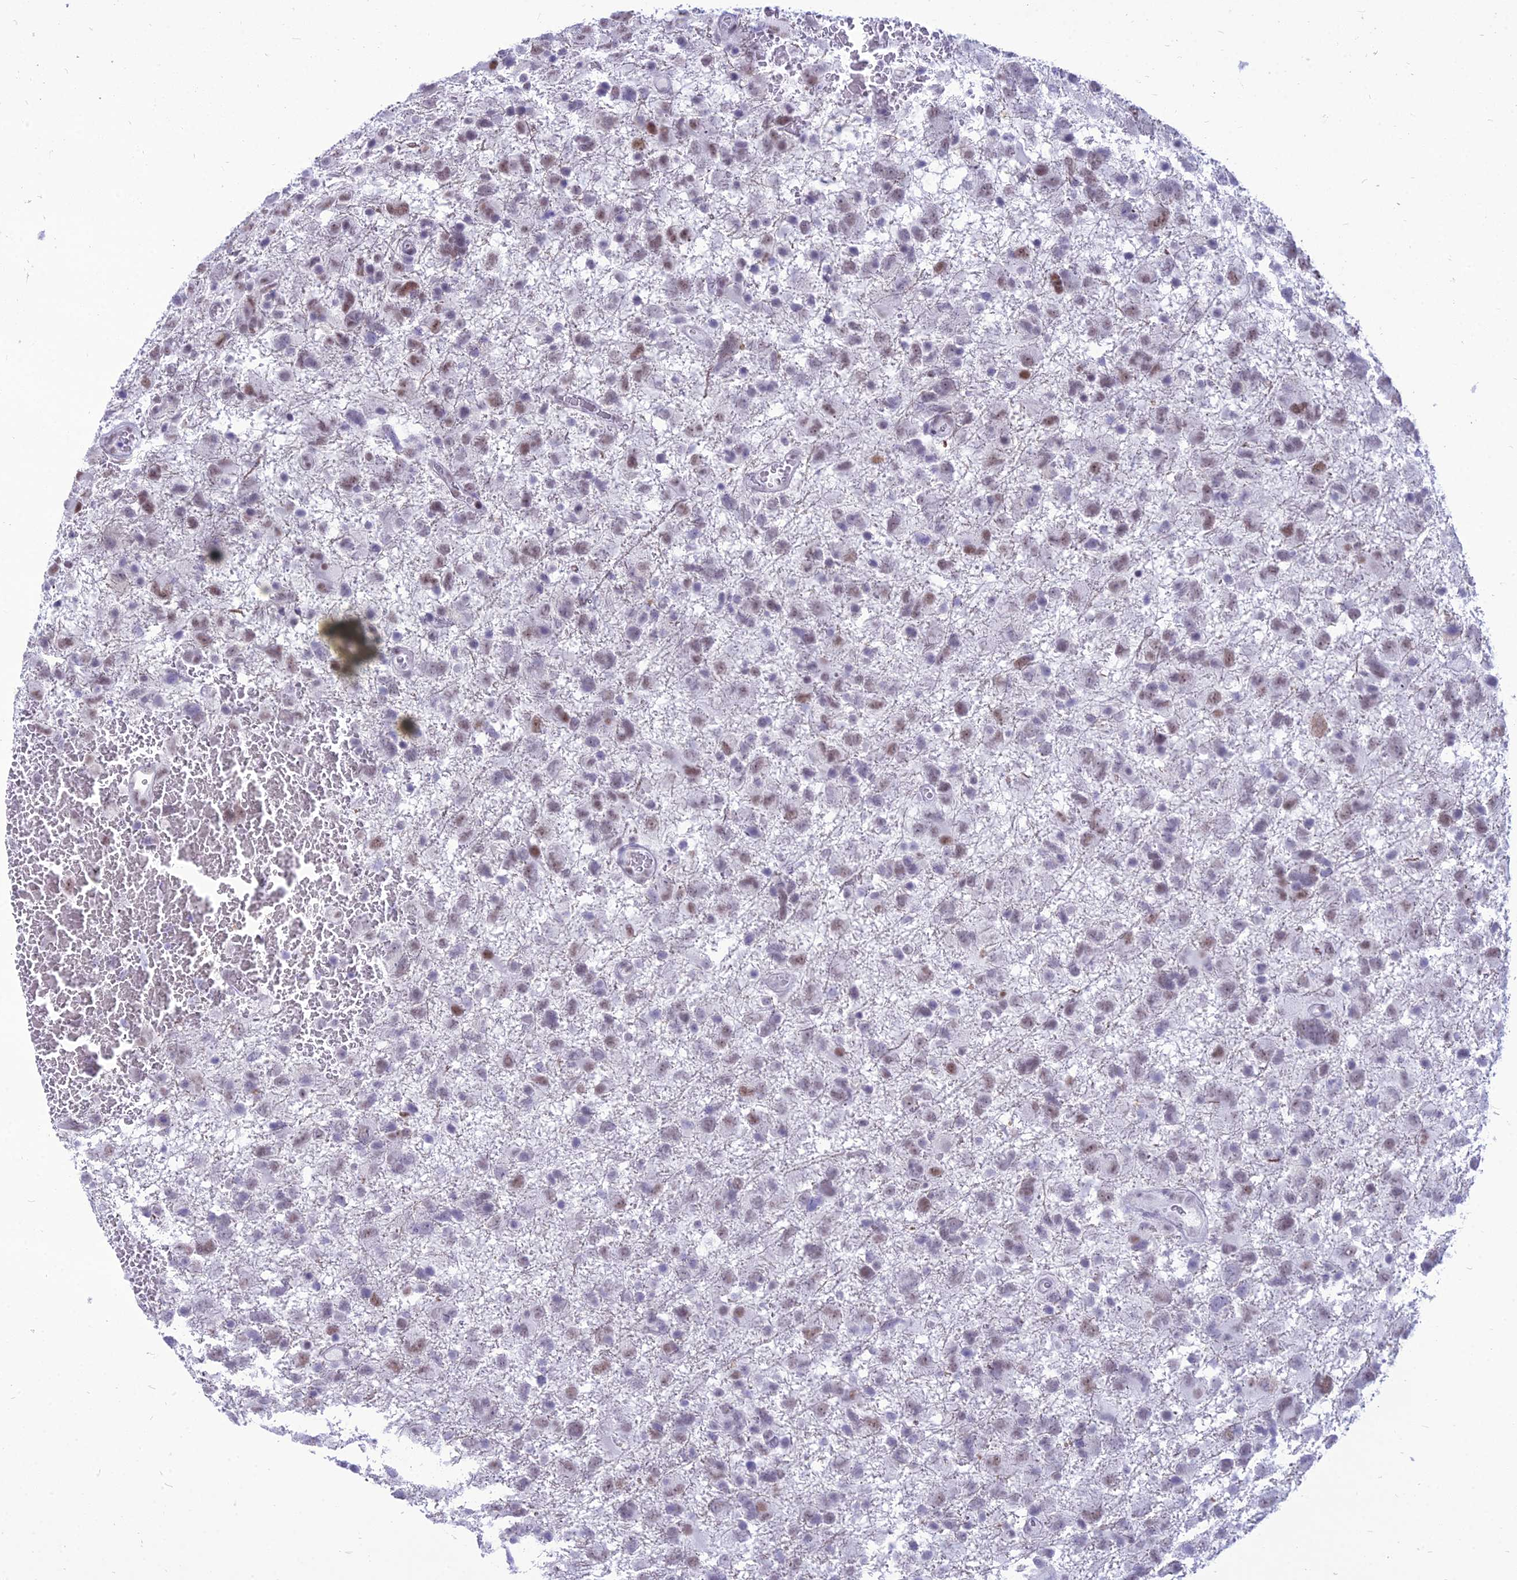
{"staining": {"intensity": "moderate", "quantity": "25%-75%", "location": "nuclear"}, "tissue": "glioma", "cell_type": "Tumor cells", "image_type": "cancer", "snomed": [{"axis": "morphology", "description": "Glioma, malignant, High grade"}, {"axis": "topography", "description": "Brain"}], "caption": "The photomicrograph displays immunohistochemical staining of glioma. There is moderate nuclear staining is seen in about 25%-75% of tumor cells.", "gene": "DHX40", "patient": {"sex": "male", "age": 61}}